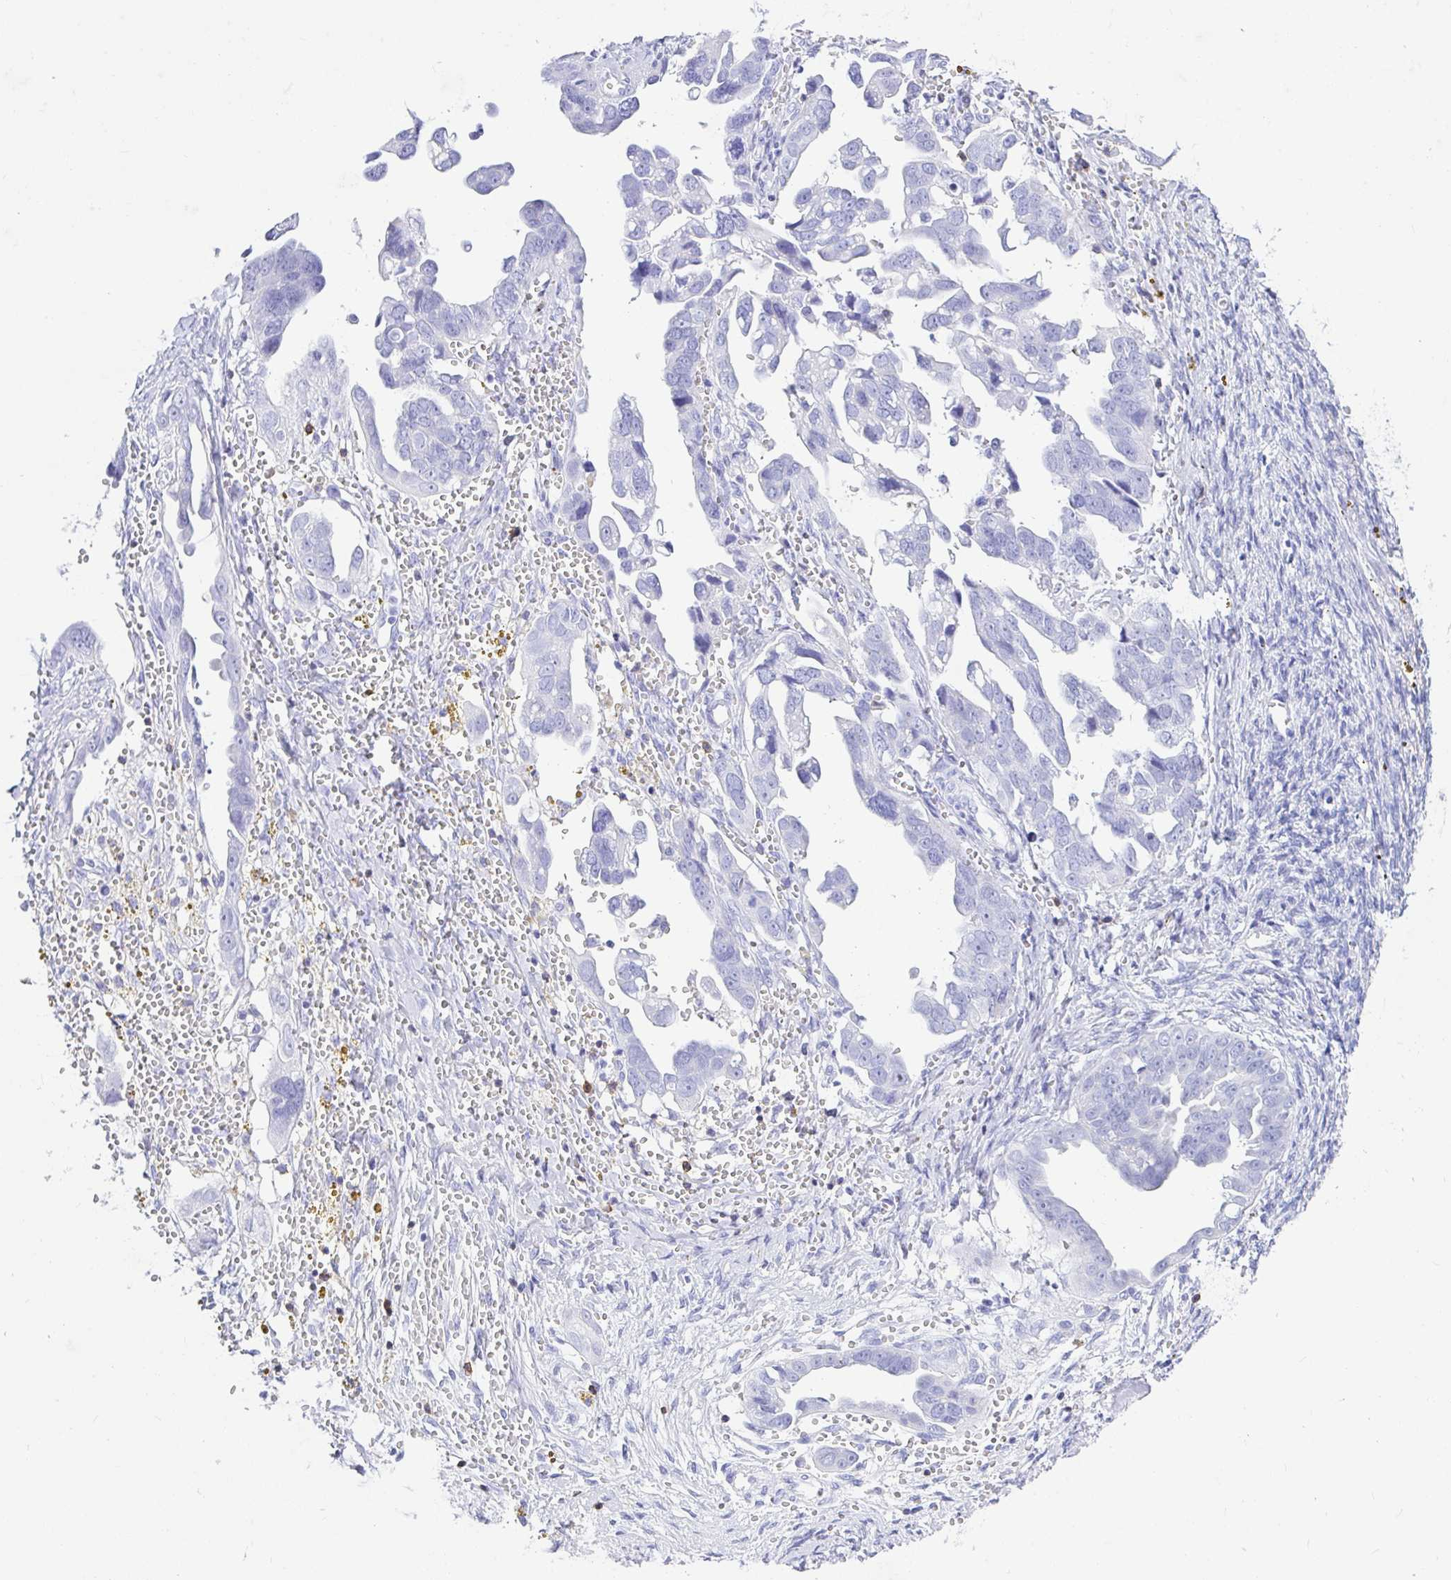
{"staining": {"intensity": "negative", "quantity": "none", "location": "none"}, "tissue": "ovarian cancer", "cell_type": "Tumor cells", "image_type": "cancer", "snomed": [{"axis": "morphology", "description": "Cystadenocarcinoma, serous, NOS"}, {"axis": "topography", "description": "Ovary"}], "caption": "A photomicrograph of human ovarian serous cystadenocarcinoma is negative for staining in tumor cells.", "gene": "CD5", "patient": {"sex": "female", "age": 59}}